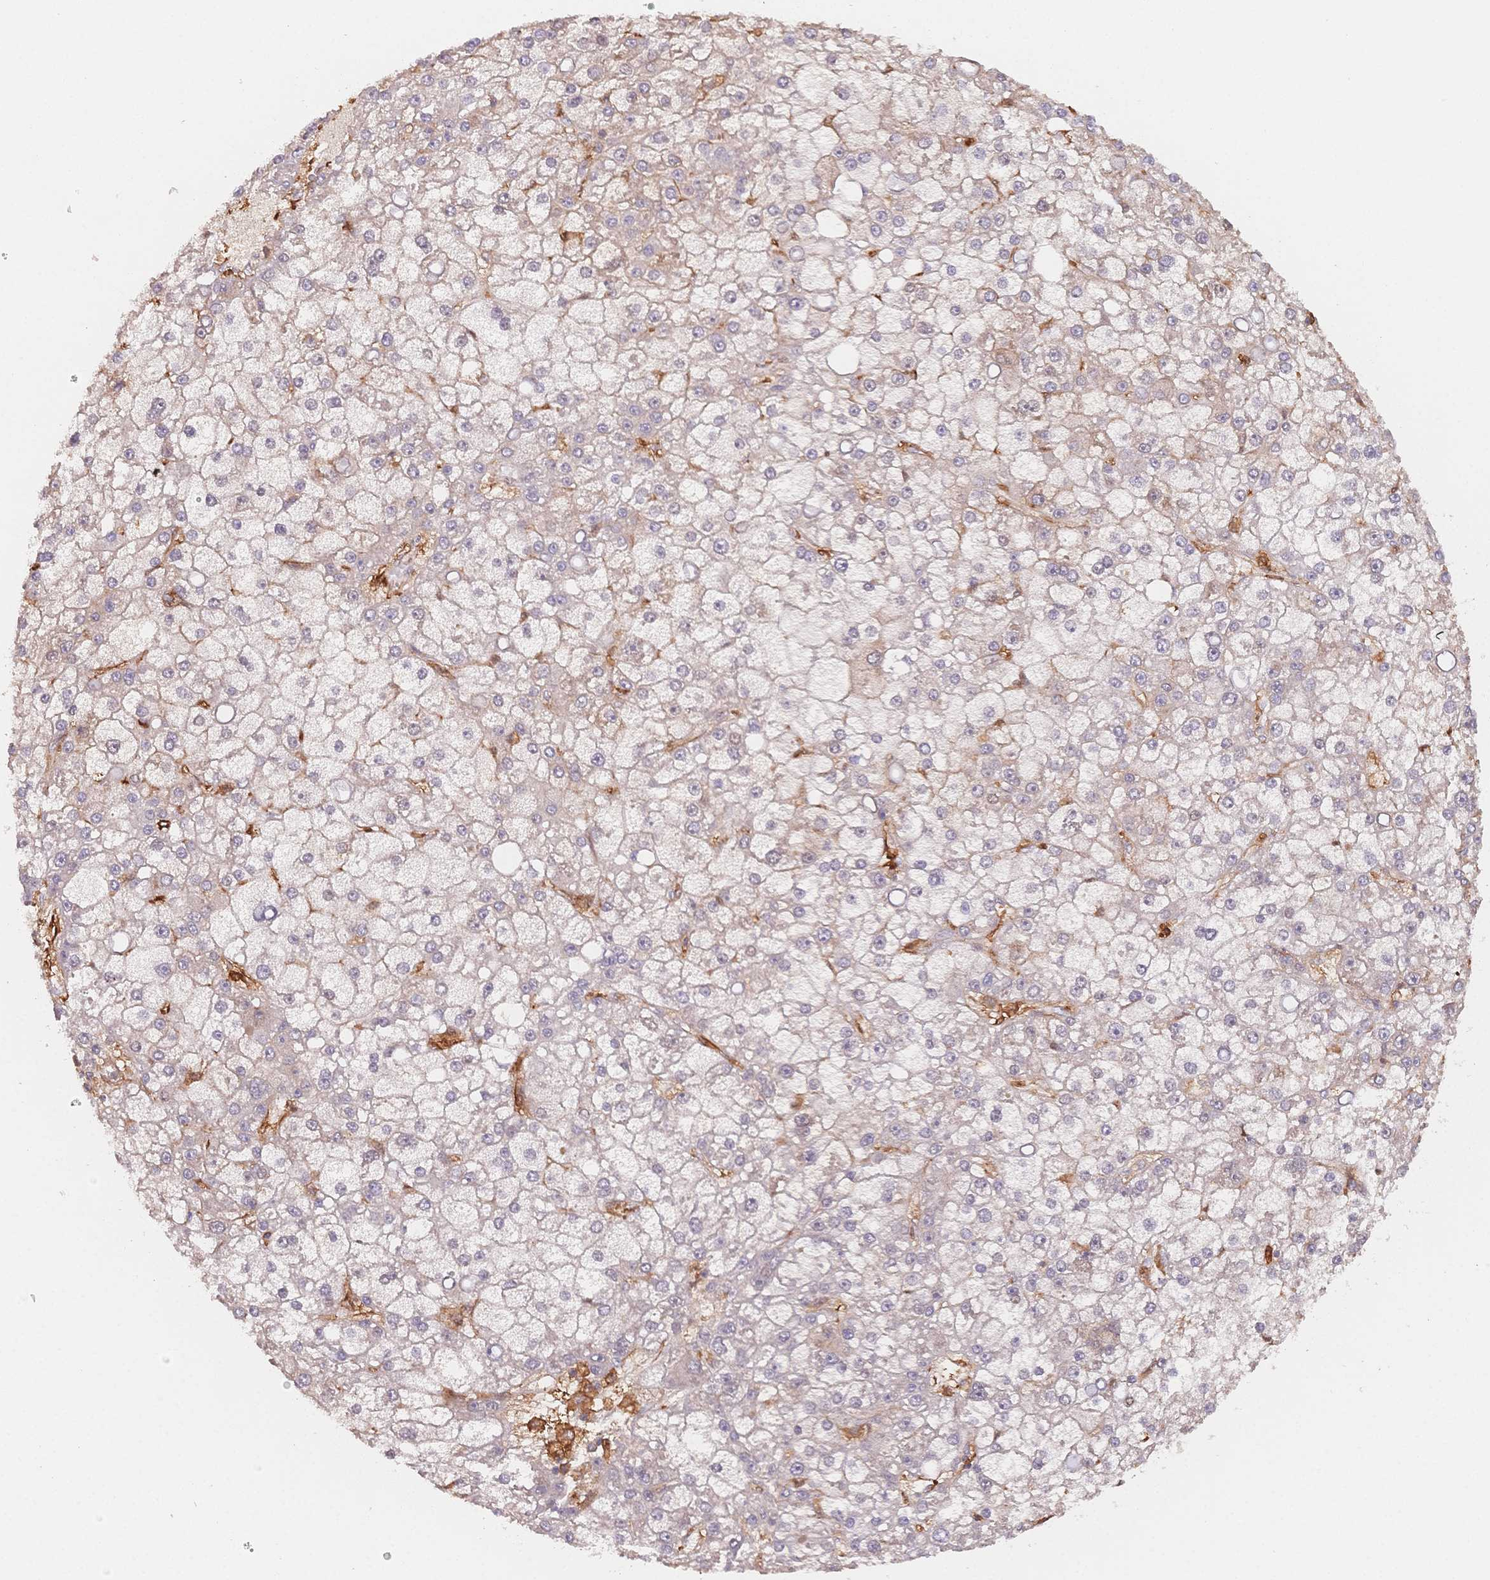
{"staining": {"intensity": "weak", "quantity": "<25%", "location": "cytoplasmic/membranous"}, "tissue": "liver cancer", "cell_type": "Tumor cells", "image_type": "cancer", "snomed": [{"axis": "morphology", "description": "Carcinoma, Hepatocellular, NOS"}, {"axis": "topography", "description": "Liver"}], "caption": "IHC micrograph of neoplastic tissue: liver hepatocellular carcinoma stained with DAB exhibits no significant protein positivity in tumor cells.", "gene": "C12orf75", "patient": {"sex": "male", "age": 67}}